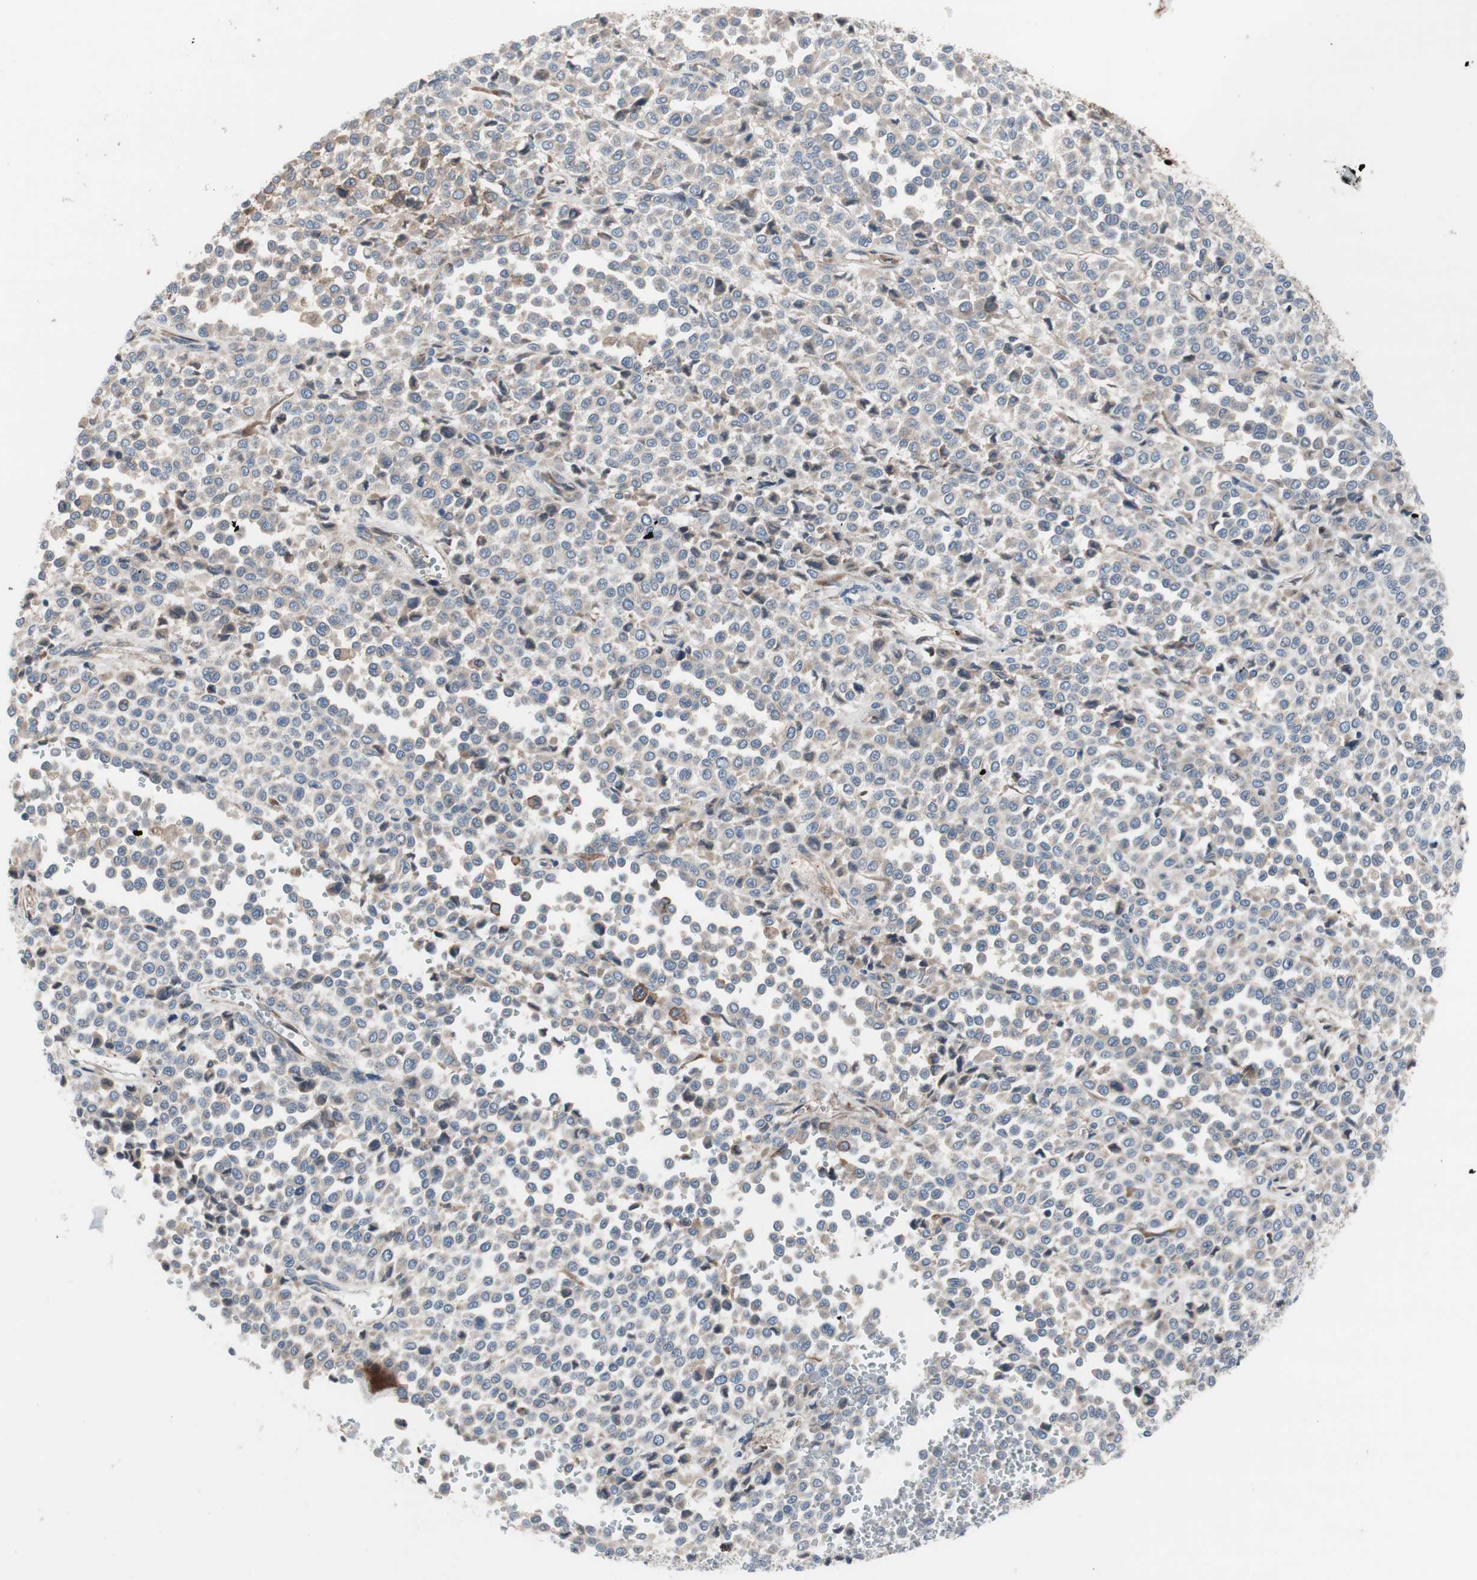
{"staining": {"intensity": "negative", "quantity": "none", "location": "none"}, "tissue": "melanoma", "cell_type": "Tumor cells", "image_type": "cancer", "snomed": [{"axis": "morphology", "description": "Malignant melanoma, Metastatic site"}, {"axis": "topography", "description": "Pancreas"}], "caption": "Immunohistochemistry micrograph of melanoma stained for a protein (brown), which shows no expression in tumor cells.", "gene": "KANSL1", "patient": {"sex": "female", "age": 30}}